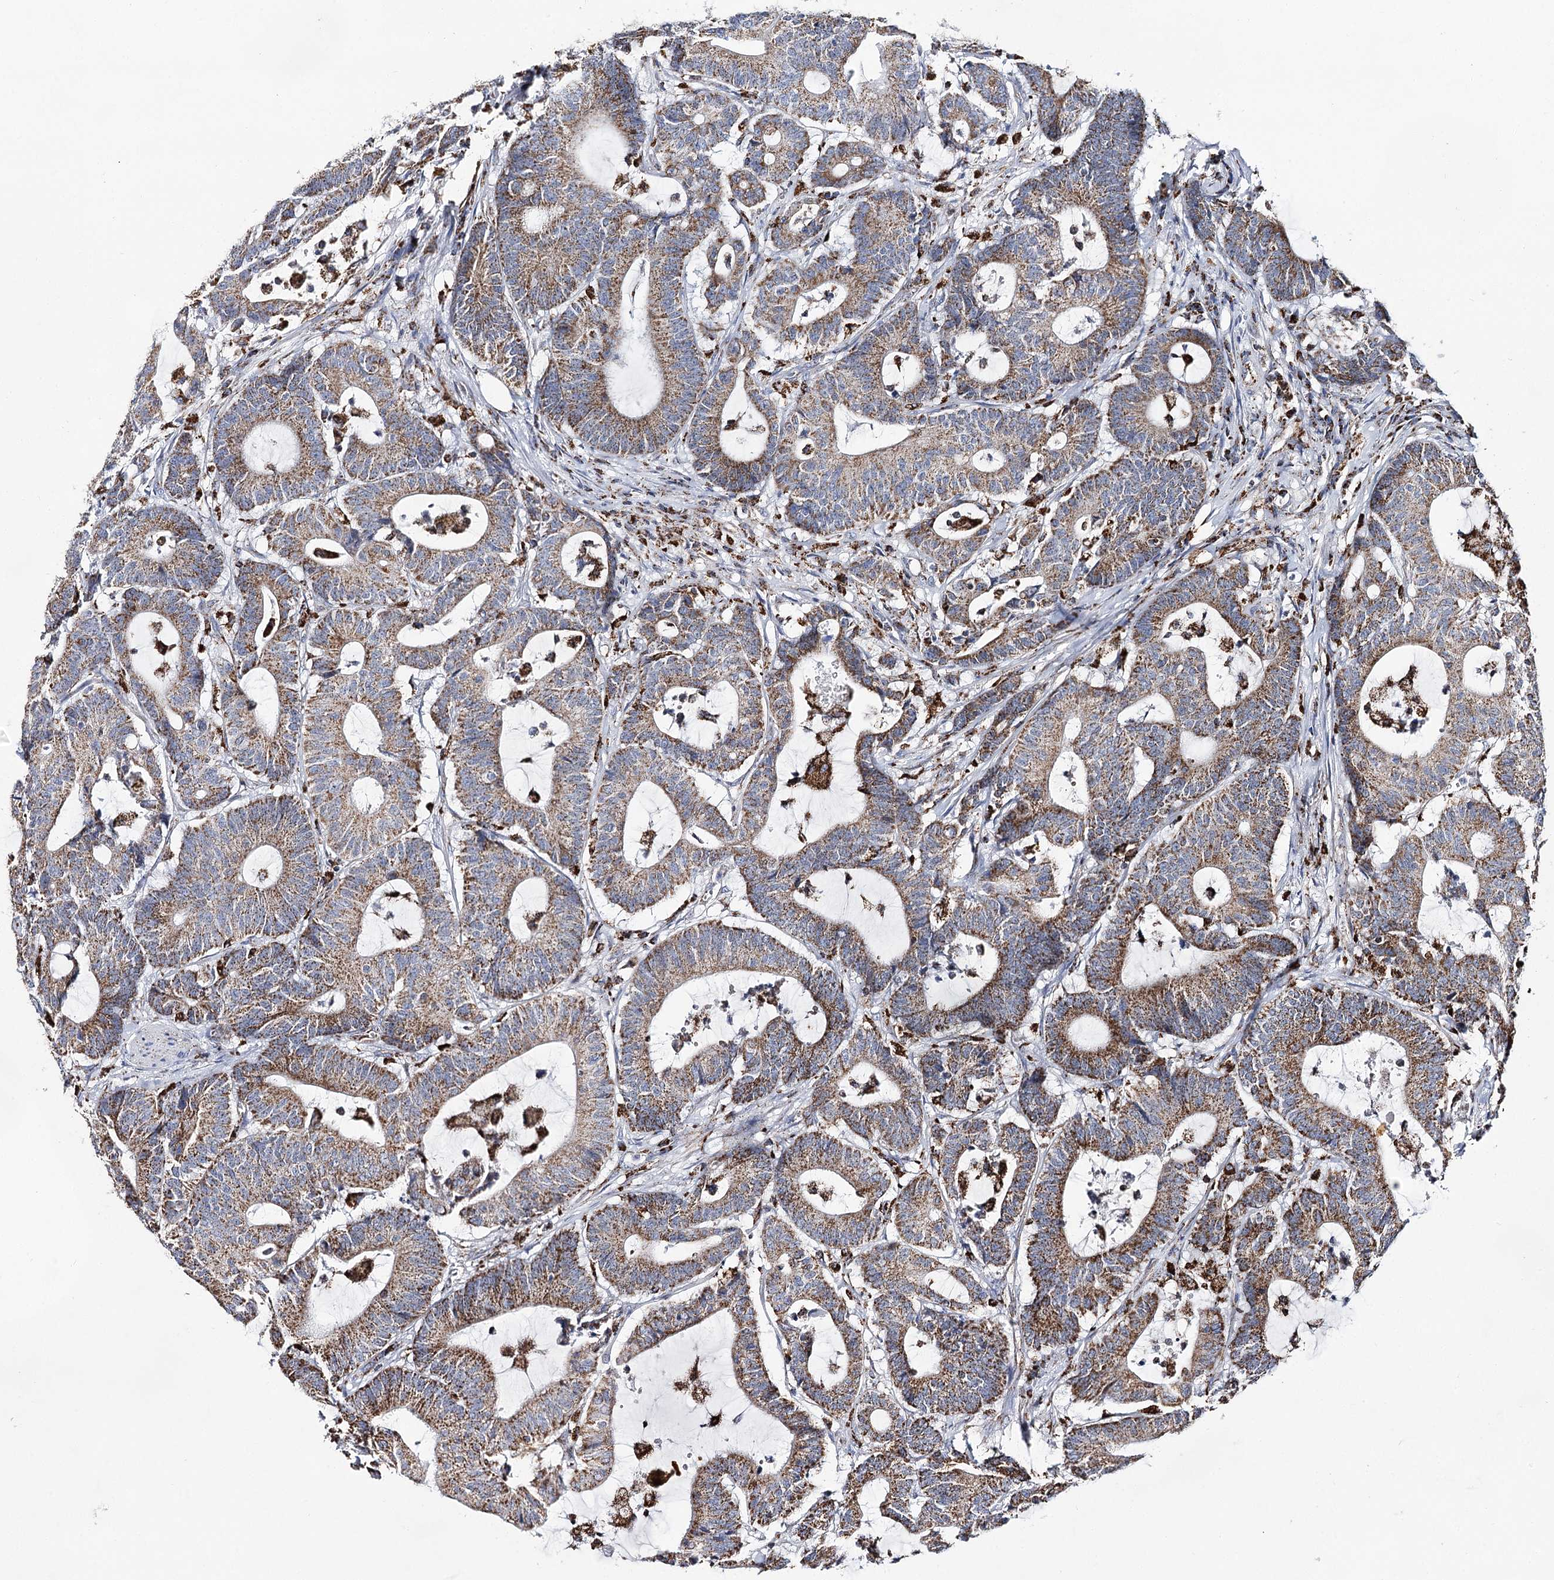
{"staining": {"intensity": "moderate", "quantity": ">75%", "location": "cytoplasmic/membranous"}, "tissue": "colorectal cancer", "cell_type": "Tumor cells", "image_type": "cancer", "snomed": [{"axis": "morphology", "description": "Adenocarcinoma, NOS"}, {"axis": "topography", "description": "Colon"}], "caption": "Immunohistochemistry image of neoplastic tissue: human colorectal adenocarcinoma stained using immunohistochemistry exhibits medium levels of moderate protein expression localized specifically in the cytoplasmic/membranous of tumor cells, appearing as a cytoplasmic/membranous brown color.", "gene": "NADK2", "patient": {"sex": "female", "age": 84}}